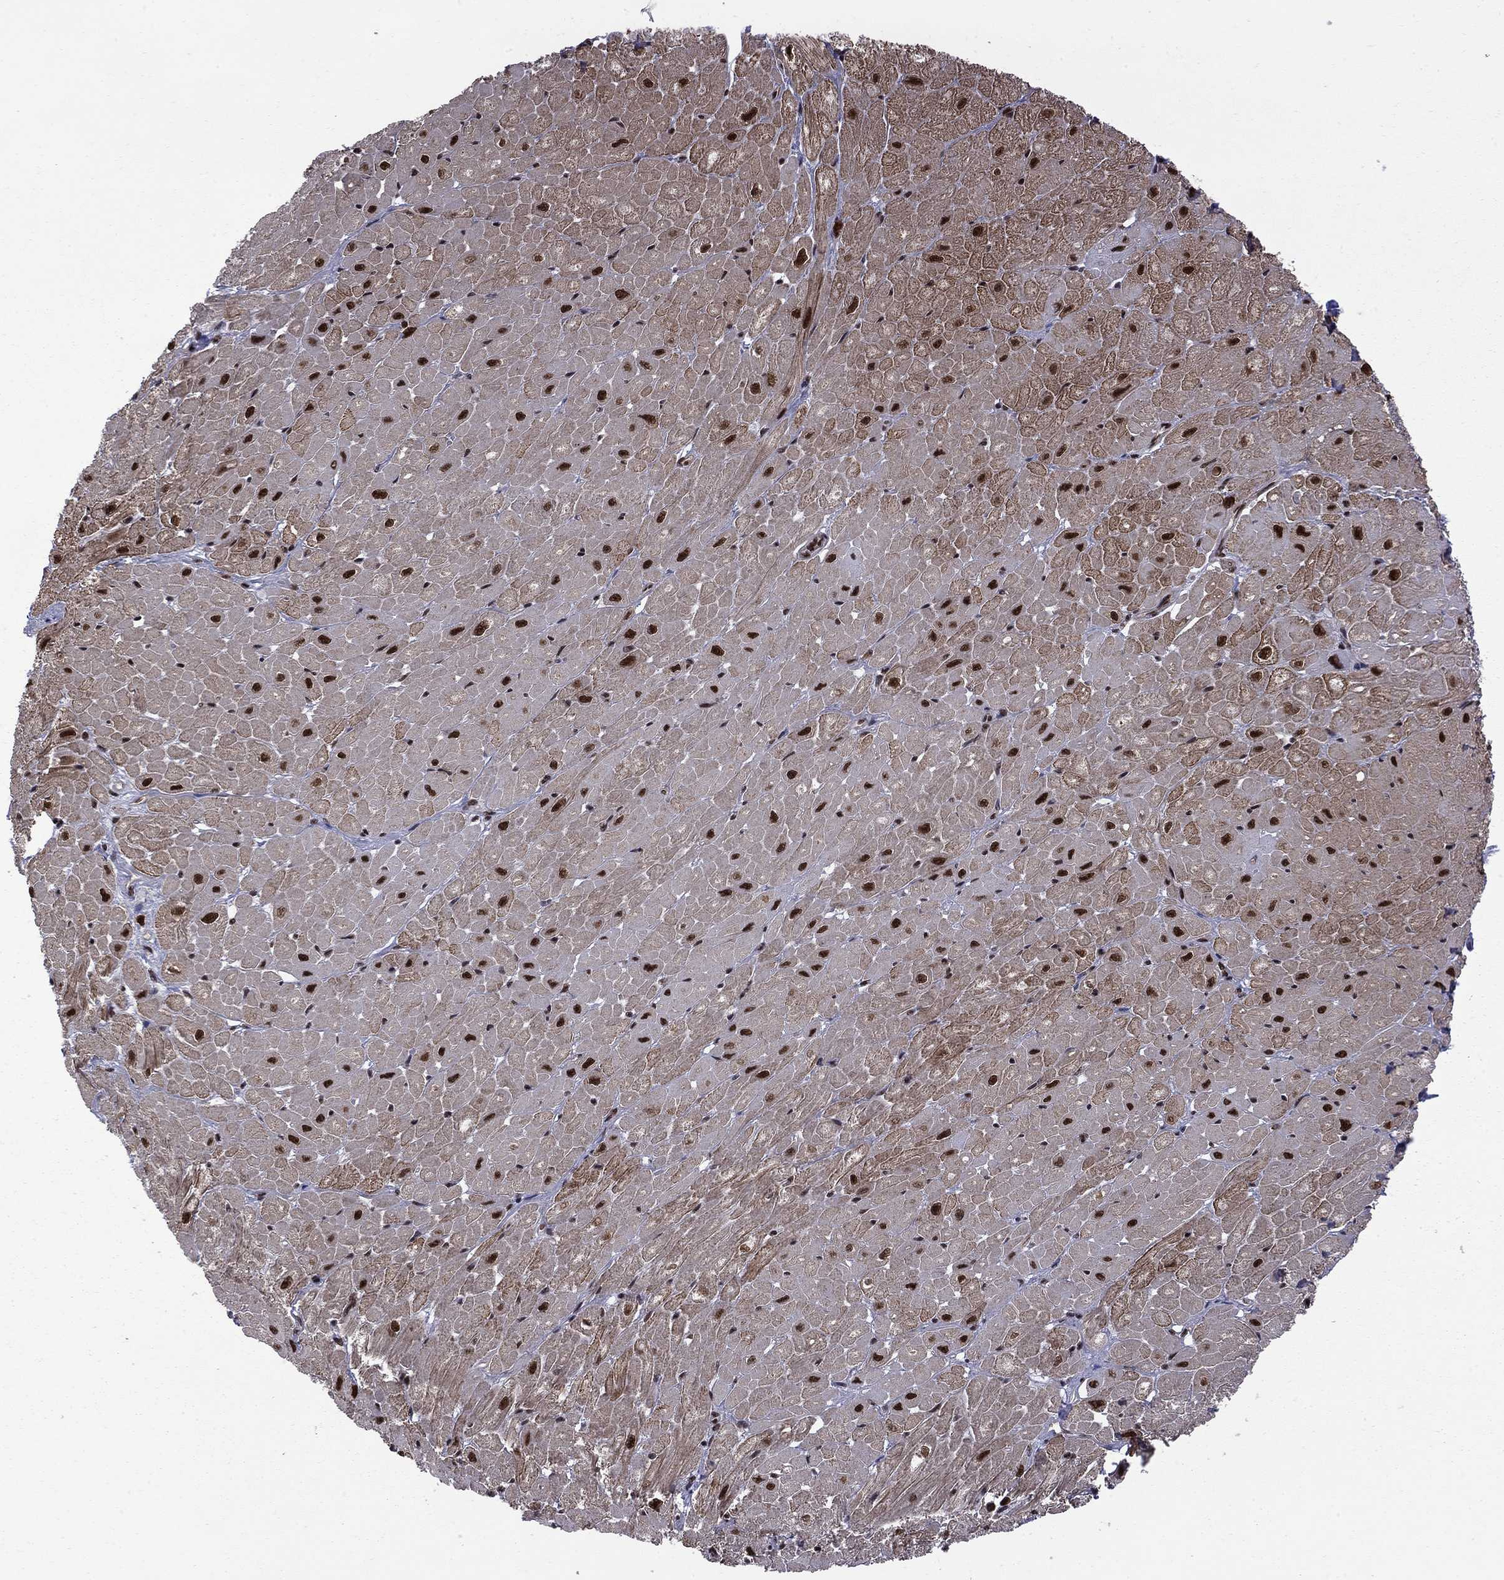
{"staining": {"intensity": "strong", "quantity": ">75%", "location": "nuclear"}, "tissue": "heart muscle", "cell_type": "Cardiomyocytes", "image_type": "normal", "snomed": [{"axis": "morphology", "description": "Normal tissue, NOS"}, {"axis": "topography", "description": "Heart"}], "caption": "Immunohistochemistry (IHC) (DAB (3,3'-diaminobenzidine)) staining of unremarkable heart muscle displays strong nuclear protein positivity in about >75% of cardiomyocytes. The staining was performed using DAB, with brown indicating positive protein expression. Nuclei are stained blue with hematoxylin.", "gene": "MED25", "patient": {"sex": "male", "age": 62}}